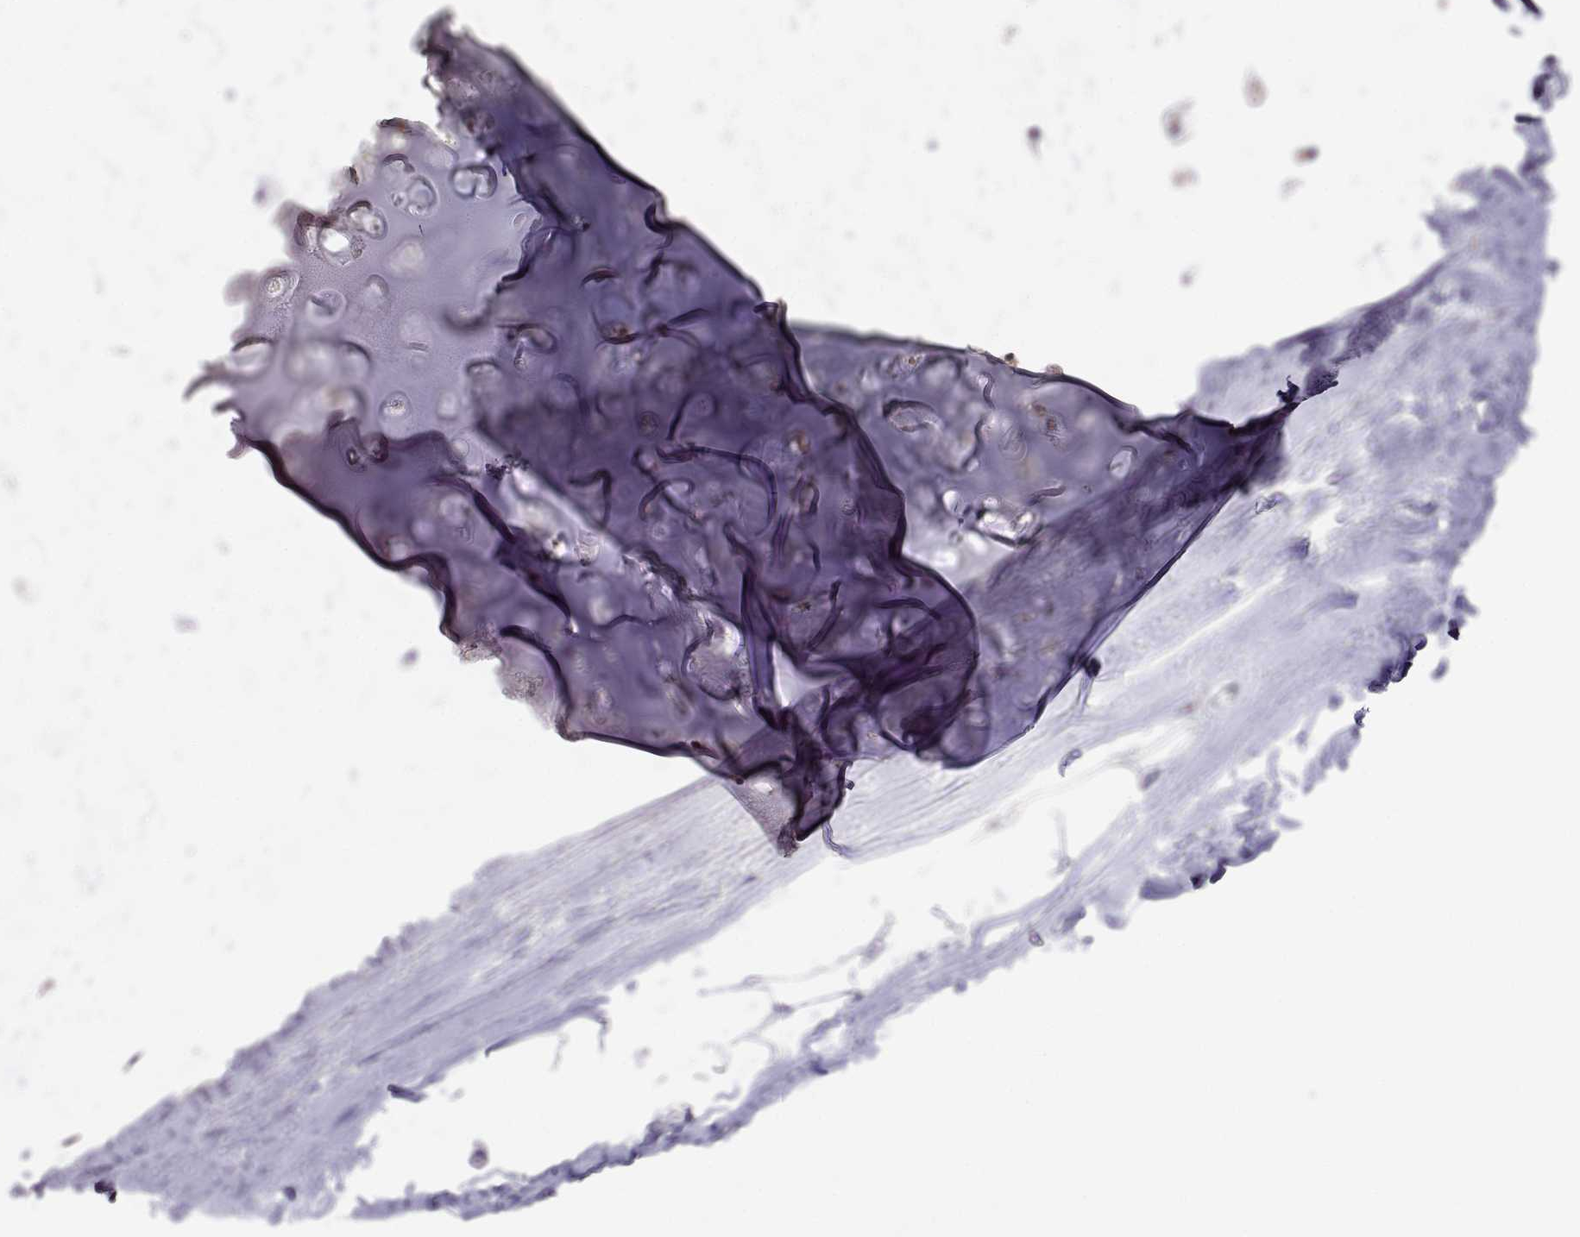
{"staining": {"intensity": "negative", "quantity": "none", "location": "none"}, "tissue": "soft tissue", "cell_type": "Chondrocytes", "image_type": "normal", "snomed": [{"axis": "morphology", "description": "Normal tissue, NOS"}, {"axis": "topography", "description": "Lymph node"}, {"axis": "topography", "description": "Bronchus"}], "caption": "Histopathology image shows no significant protein positivity in chondrocytes of normal soft tissue.", "gene": "EXOG", "patient": {"sex": "female", "age": 70}}